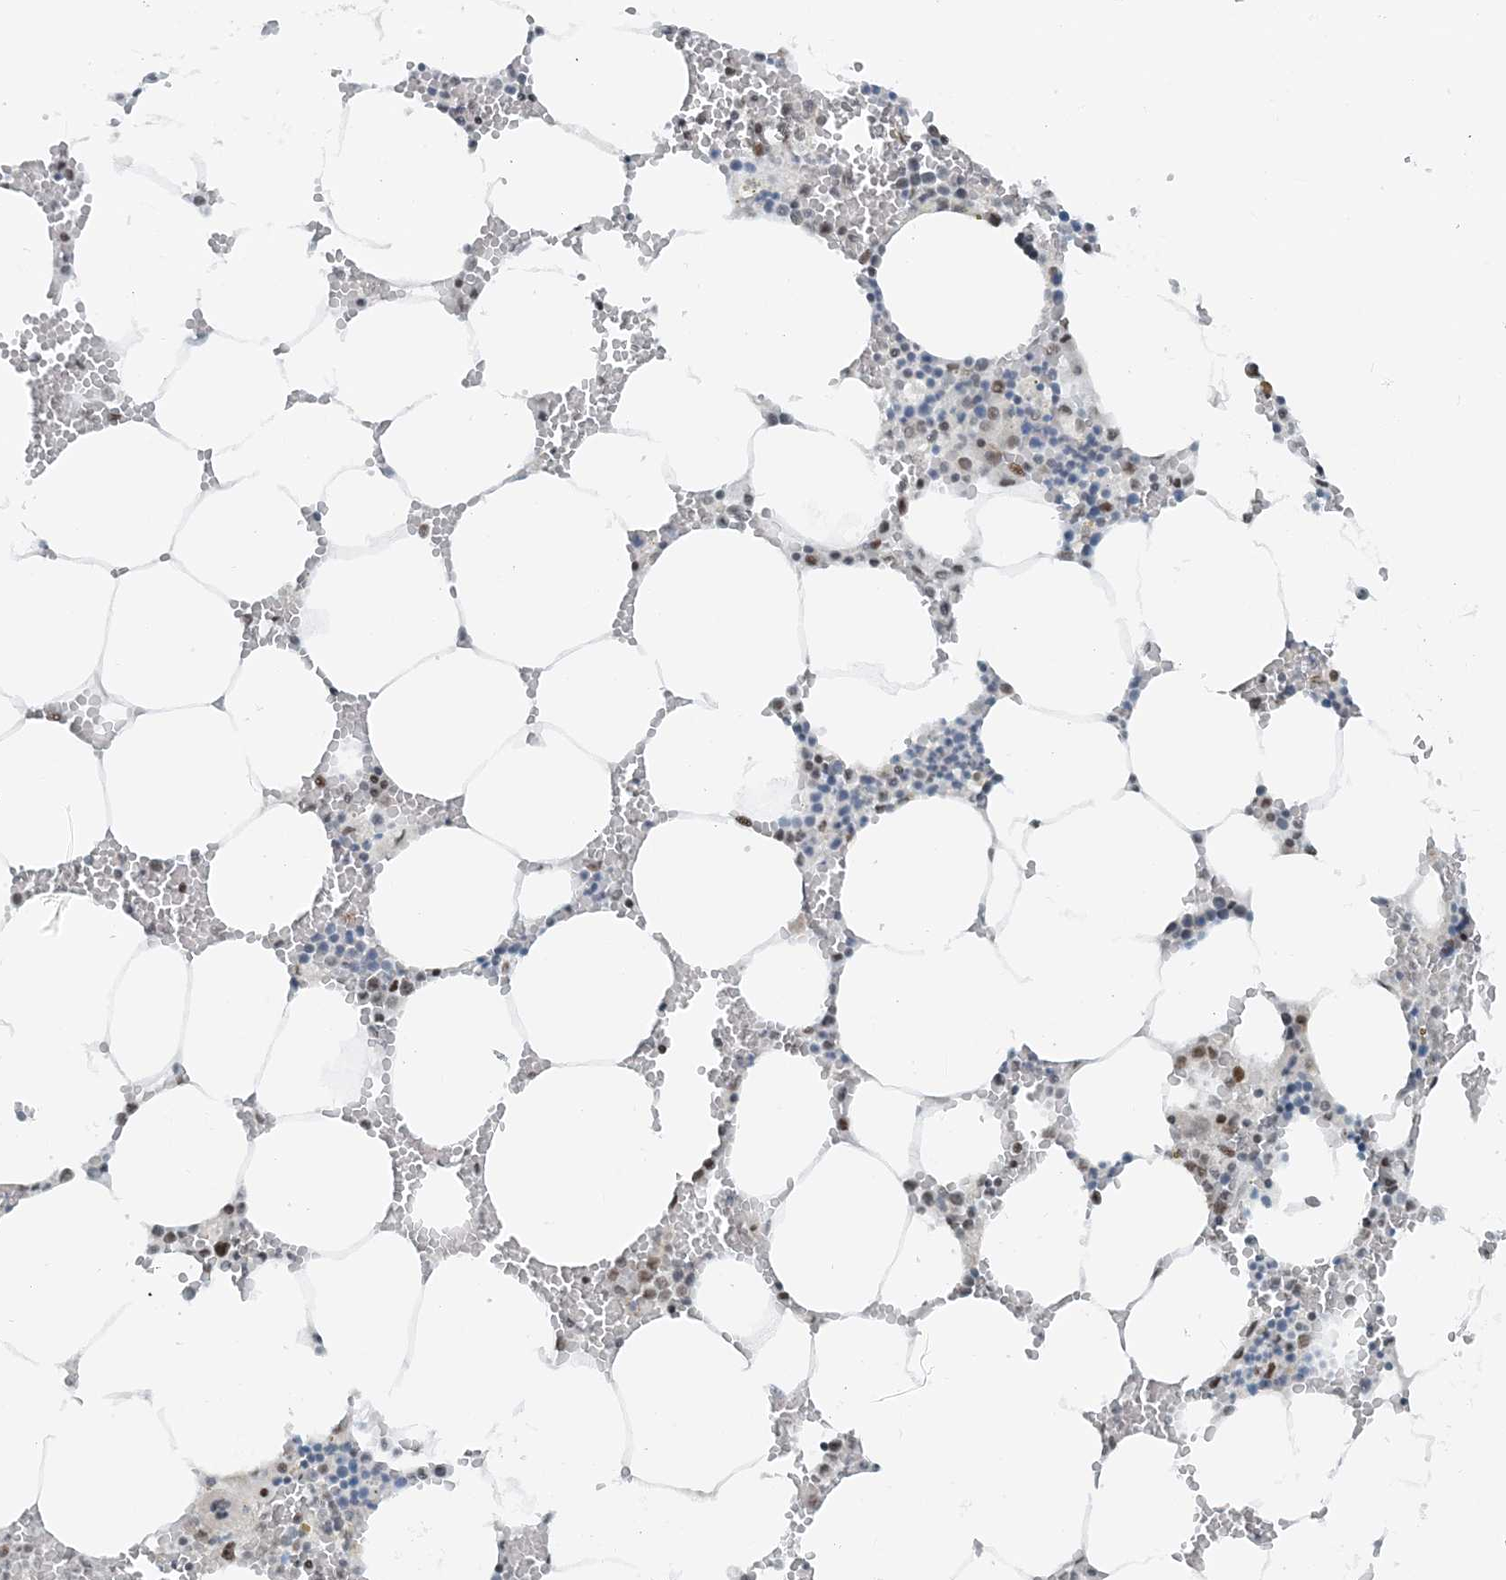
{"staining": {"intensity": "strong", "quantity": "<25%", "location": "nuclear"}, "tissue": "bone marrow", "cell_type": "Hematopoietic cells", "image_type": "normal", "snomed": [{"axis": "morphology", "description": "Normal tissue, NOS"}, {"axis": "topography", "description": "Bone marrow"}], "caption": "A medium amount of strong nuclear positivity is identified in approximately <25% of hematopoietic cells in normal bone marrow. (IHC, brightfield microscopy, high magnification).", "gene": "ZNF500", "patient": {"sex": "male", "age": 70}}